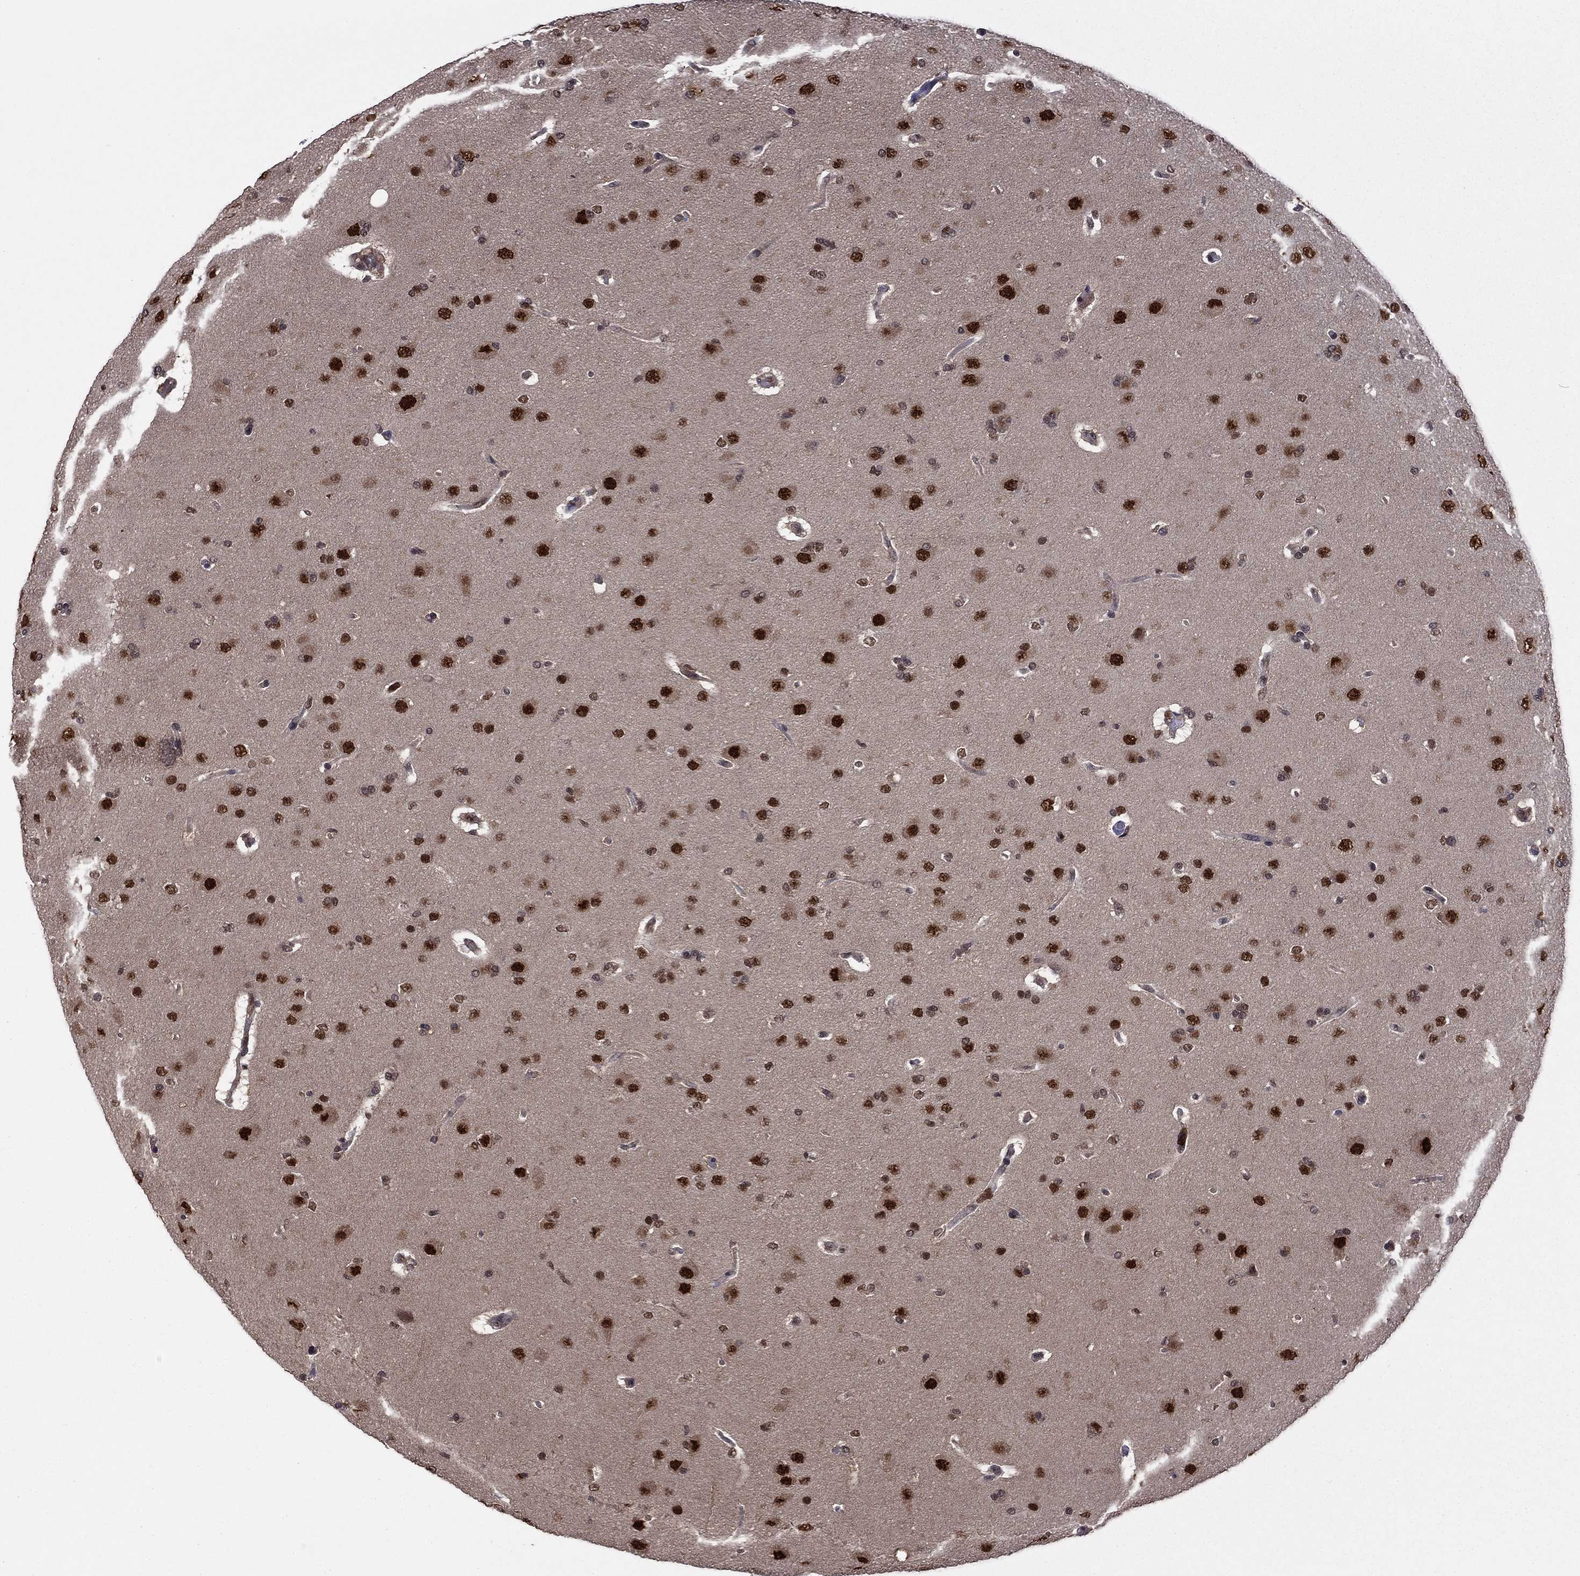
{"staining": {"intensity": "strong", "quantity": ">75%", "location": "nuclear"}, "tissue": "glioma", "cell_type": "Tumor cells", "image_type": "cancer", "snomed": [{"axis": "morphology", "description": "Glioma, malignant, NOS"}, {"axis": "topography", "description": "Cerebral cortex"}], "caption": "Brown immunohistochemical staining in glioma (malignant) shows strong nuclear expression in about >75% of tumor cells.", "gene": "PSMD2", "patient": {"sex": "male", "age": 58}}